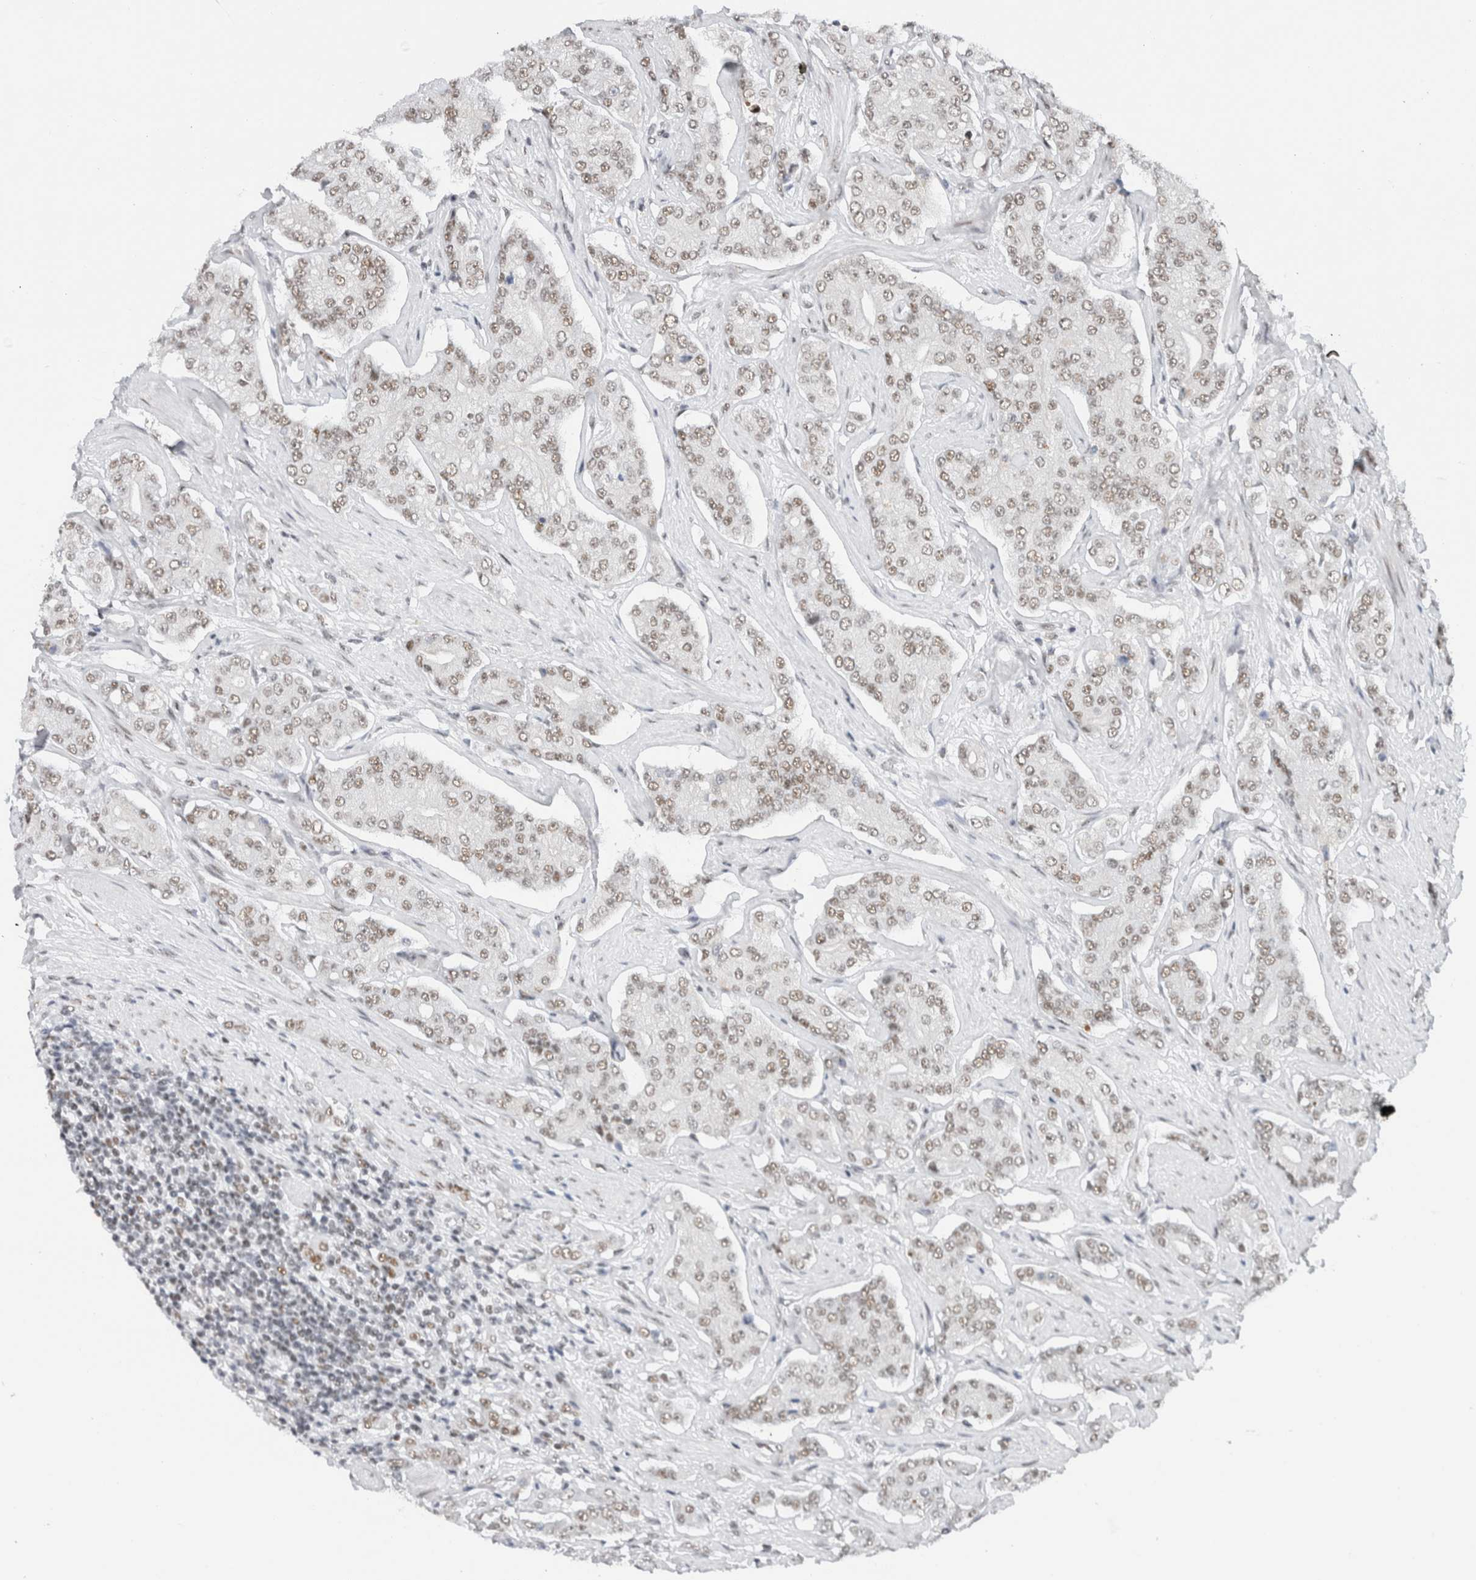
{"staining": {"intensity": "weak", "quantity": ">75%", "location": "nuclear"}, "tissue": "prostate cancer", "cell_type": "Tumor cells", "image_type": "cancer", "snomed": [{"axis": "morphology", "description": "Adenocarcinoma, High grade"}, {"axis": "topography", "description": "Prostate"}], "caption": "Immunohistochemical staining of human adenocarcinoma (high-grade) (prostate) reveals weak nuclear protein expression in approximately >75% of tumor cells. The protein is stained brown, and the nuclei are stained in blue (DAB (3,3'-diaminobenzidine) IHC with brightfield microscopy, high magnification).", "gene": "COPS7A", "patient": {"sex": "male", "age": 71}}